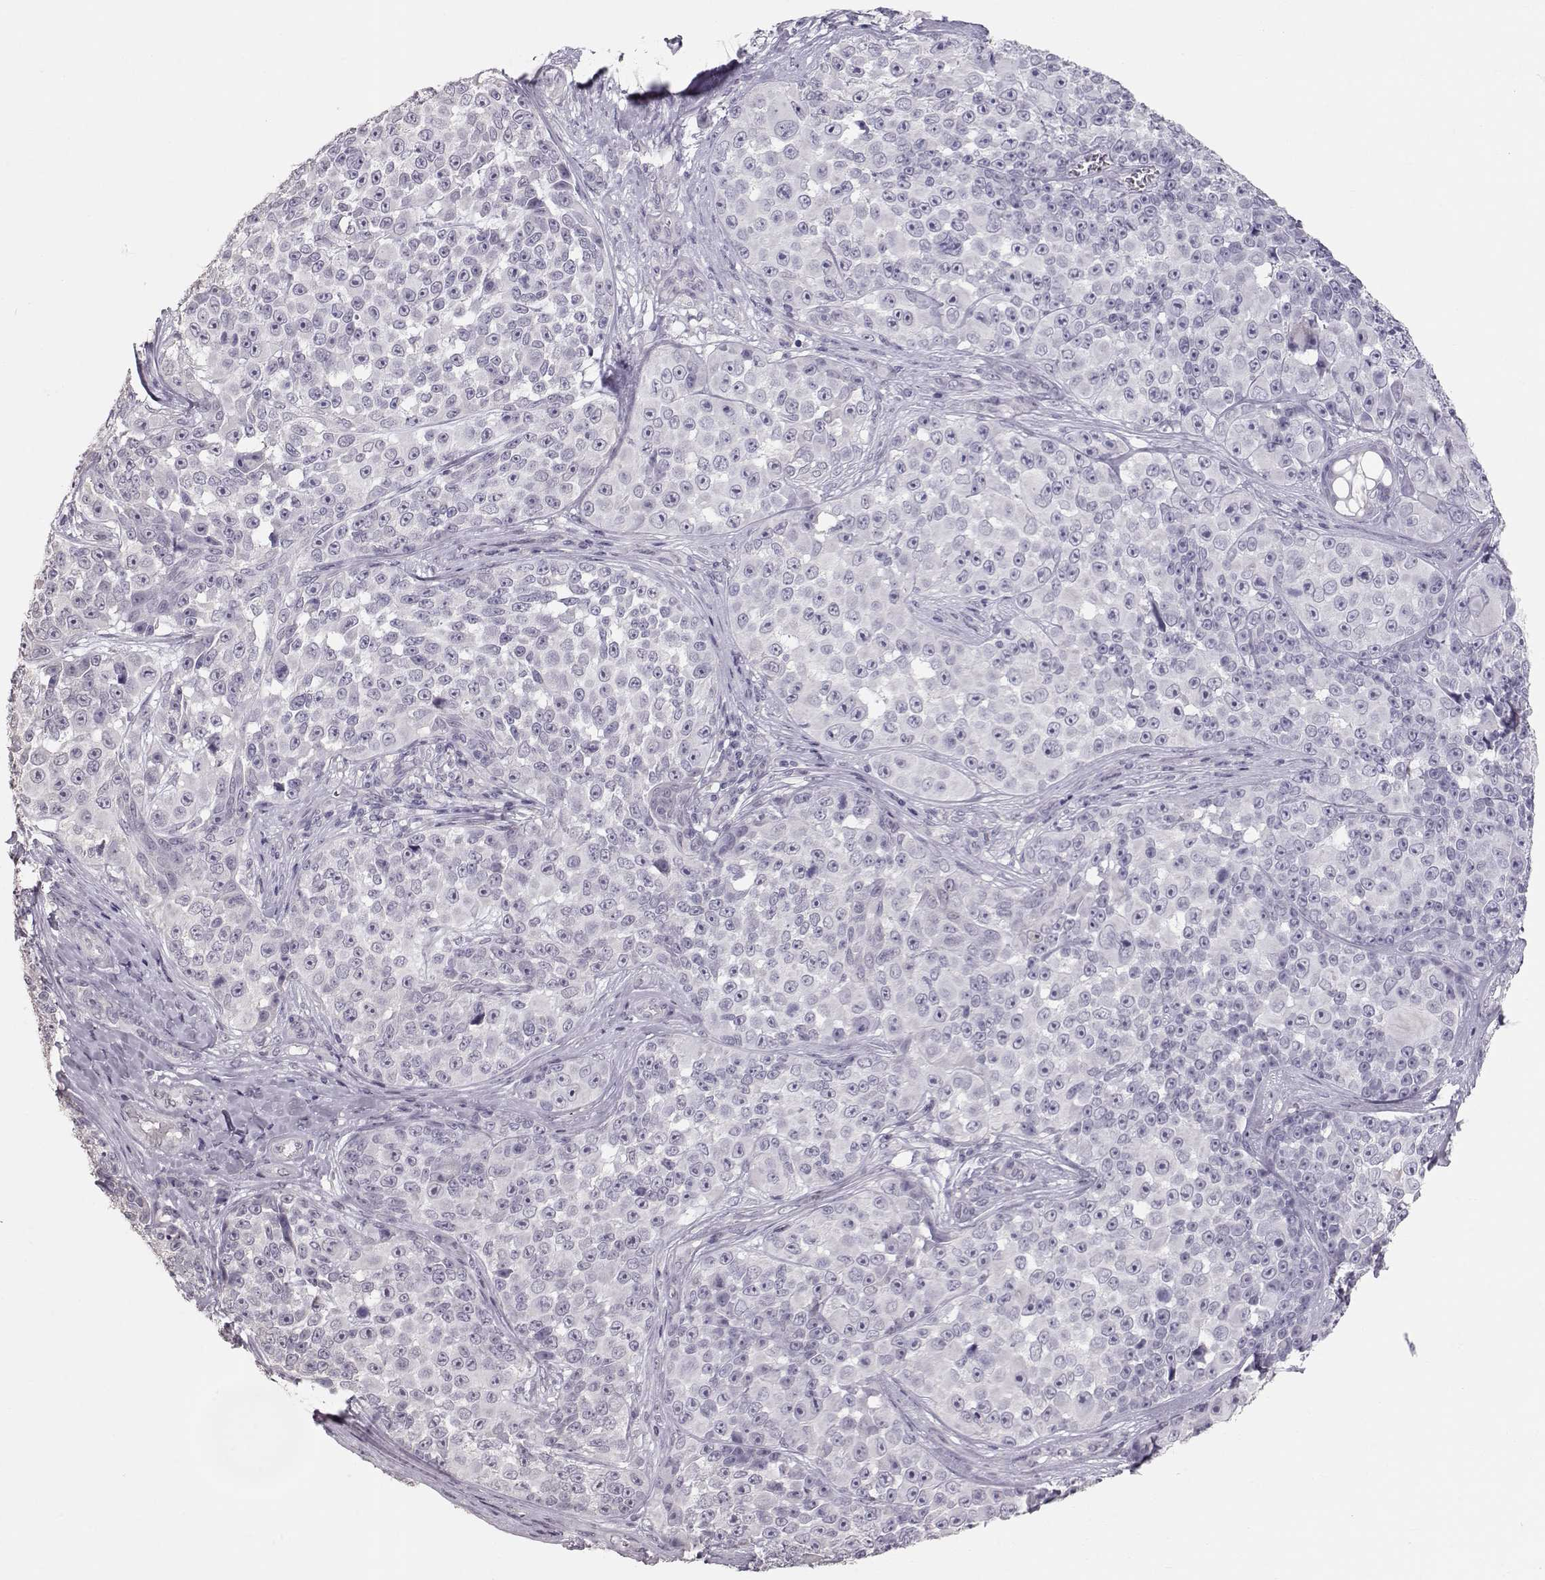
{"staining": {"intensity": "negative", "quantity": "none", "location": "none"}, "tissue": "melanoma", "cell_type": "Tumor cells", "image_type": "cancer", "snomed": [{"axis": "morphology", "description": "Malignant melanoma, NOS"}, {"axis": "topography", "description": "Skin"}], "caption": "The photomicrograph shows no staining of tumor cells in malignant melanoma.", "gene": "POU1F1", "patient": {"sex": "female", "age": 88}}